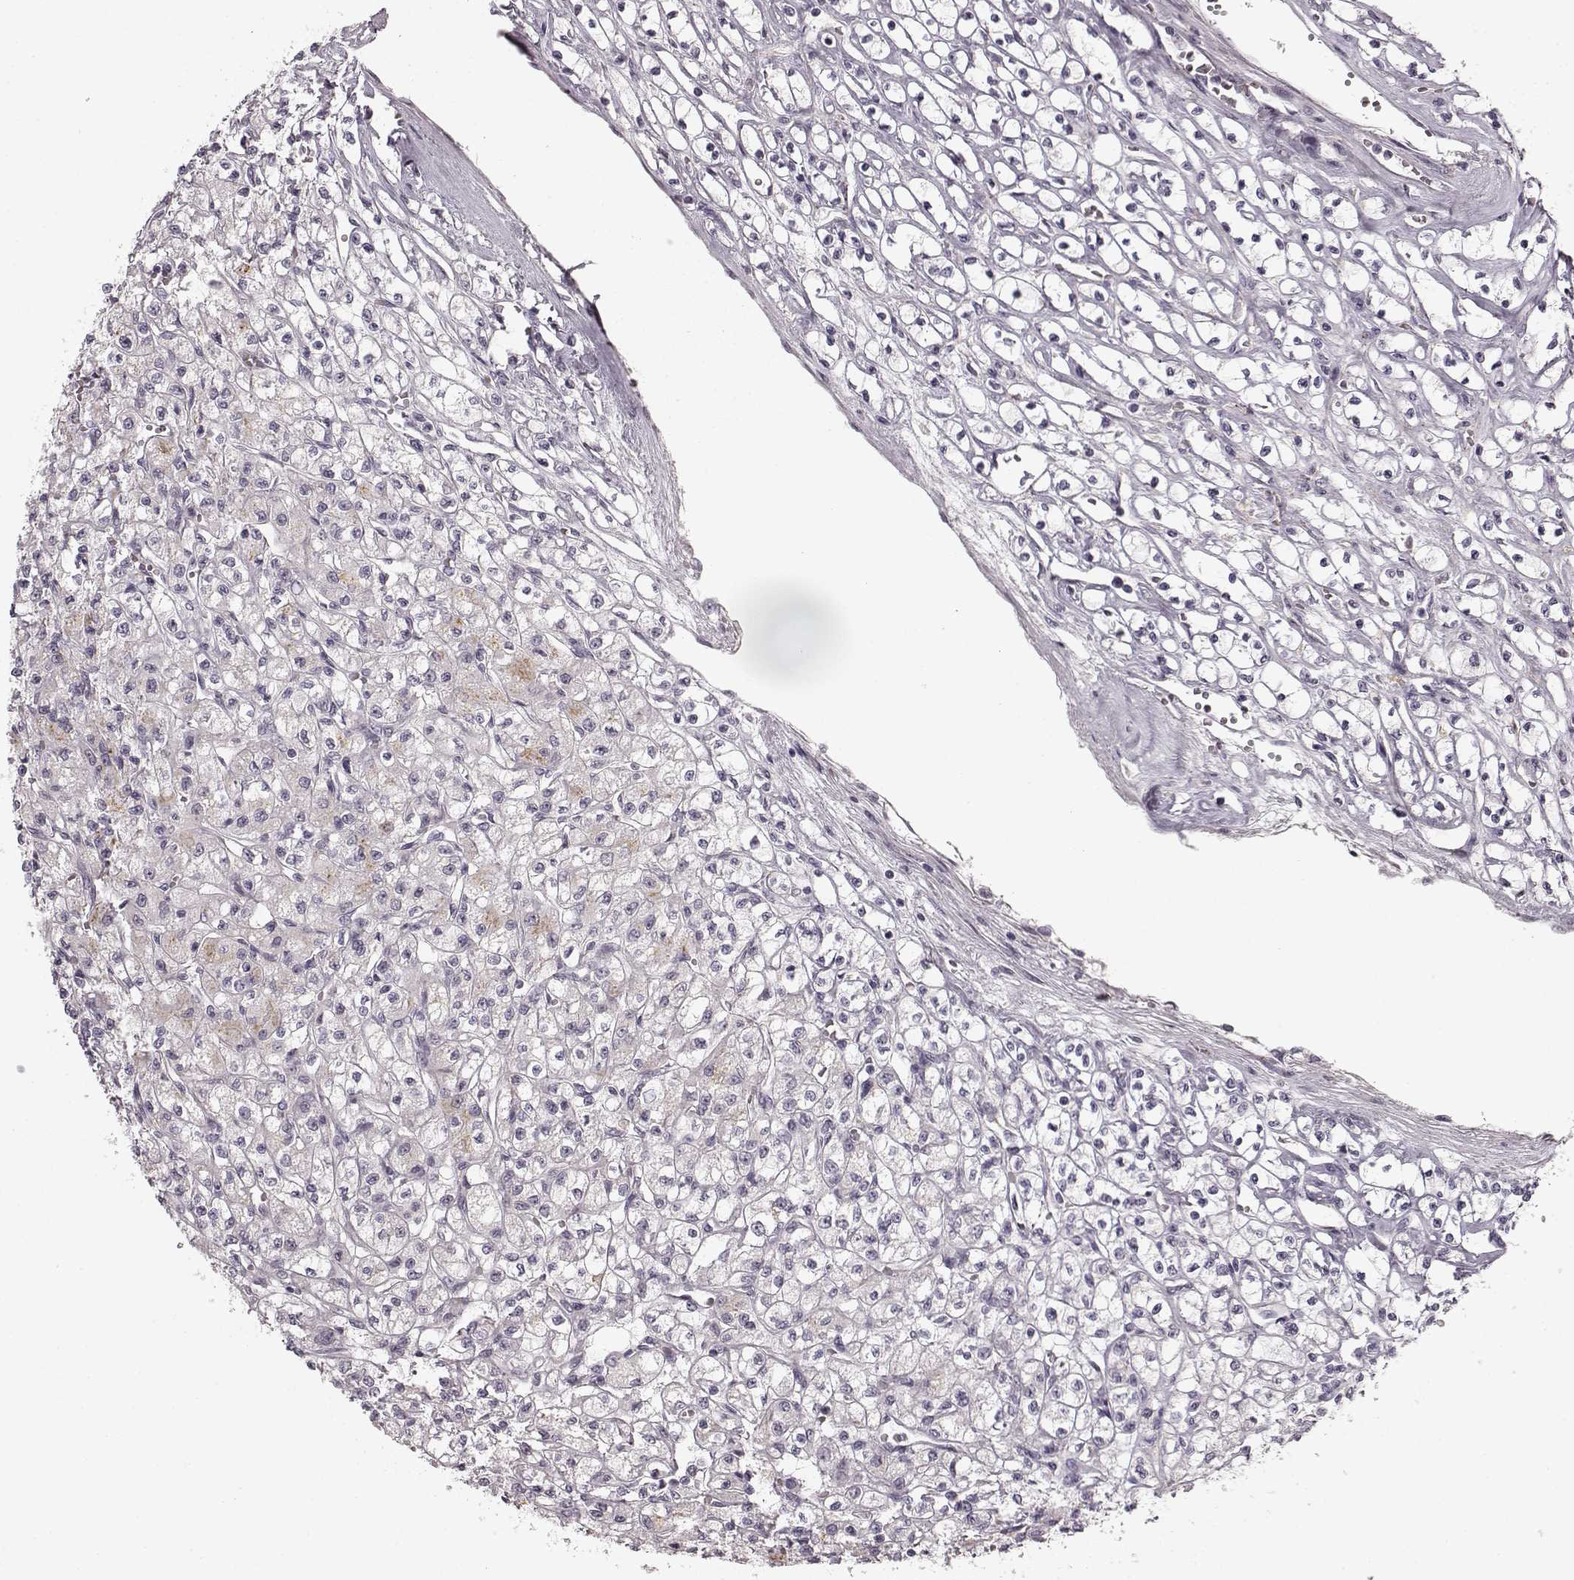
{"staining": {"intensity": "weak", "quantity": "<25%", "location": "cytoplasmic/membranous"}, "tissue": "renal cancer", "cell_type": "Tumor cells", "image_type": "cancer", "snomed": [{"axis": "morphology", "description": "Adenocarcinoma, NOS"}, {"axis": "topography", "description": "Kidney"}], "caption": "High magnification brightfield microscopy of renal cancer stained with DAB (3,3'-diaminobenzidine) (brown) and counterstained with hematoxylin (blue): tumor cells show no significant staining.", "gene": "HMMR", "patient": {"sex": "female", "age": 70}}